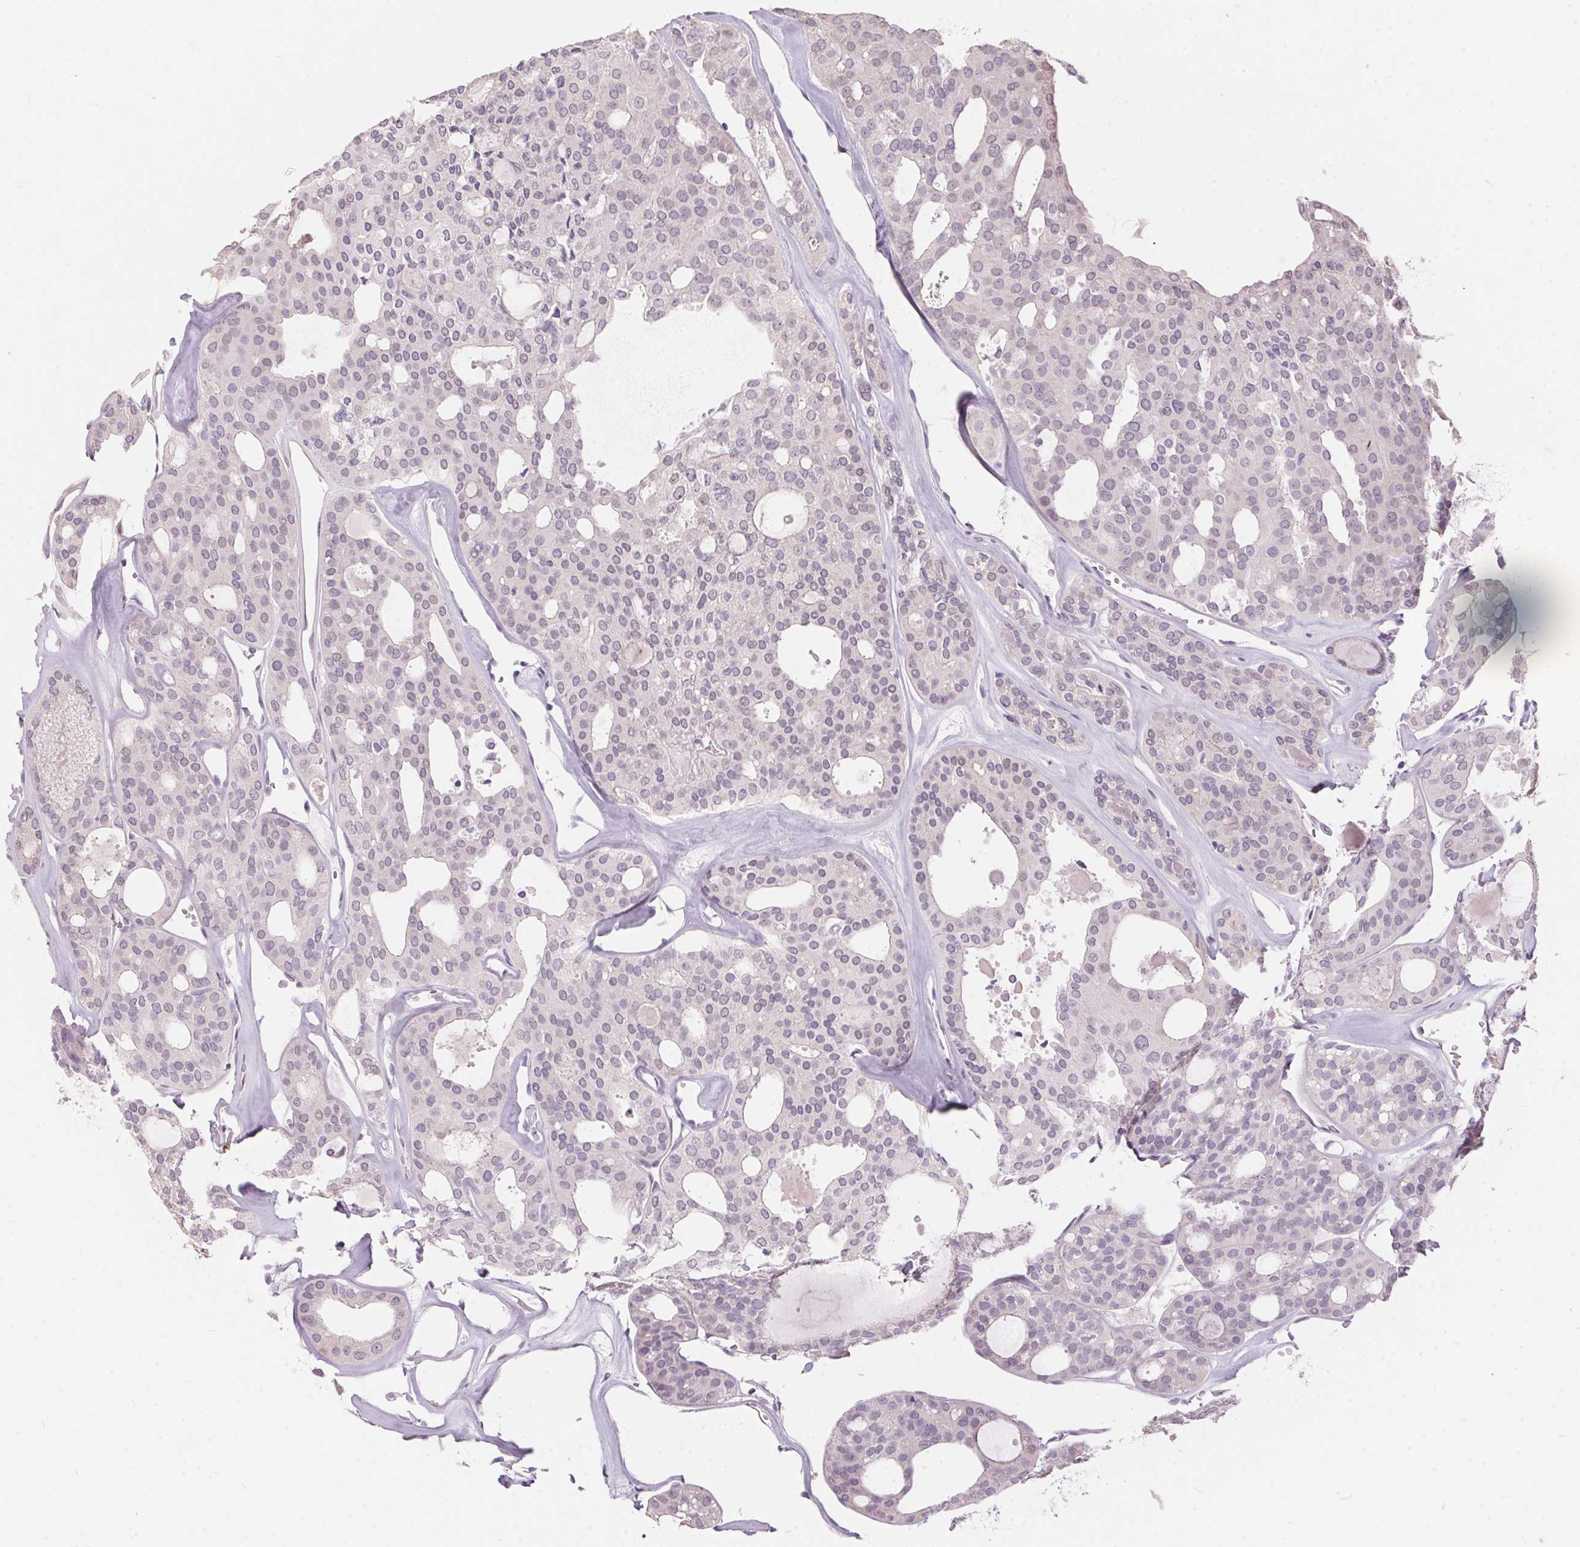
{"staining": {"intensity": "negative", "quantity": "none", "location": "none"}, "tissue": "thyroid cancer", "cell_type": "Tumor cells", "image_type": "cancer", "snomed": [{"axis": "morphology", "description": "Follicular adenoma carcinoma, NOS"}, {"axis": "topography", "description": "Thyroid gland"}], "caption": "DAB (3,3'-diaminobenzidine) immunohistochemical staining of thyroid cancer displays no significant expression in tumor cells.", "gene": "SERPINB1", "patient": {"sex": "male", "age": 75}}